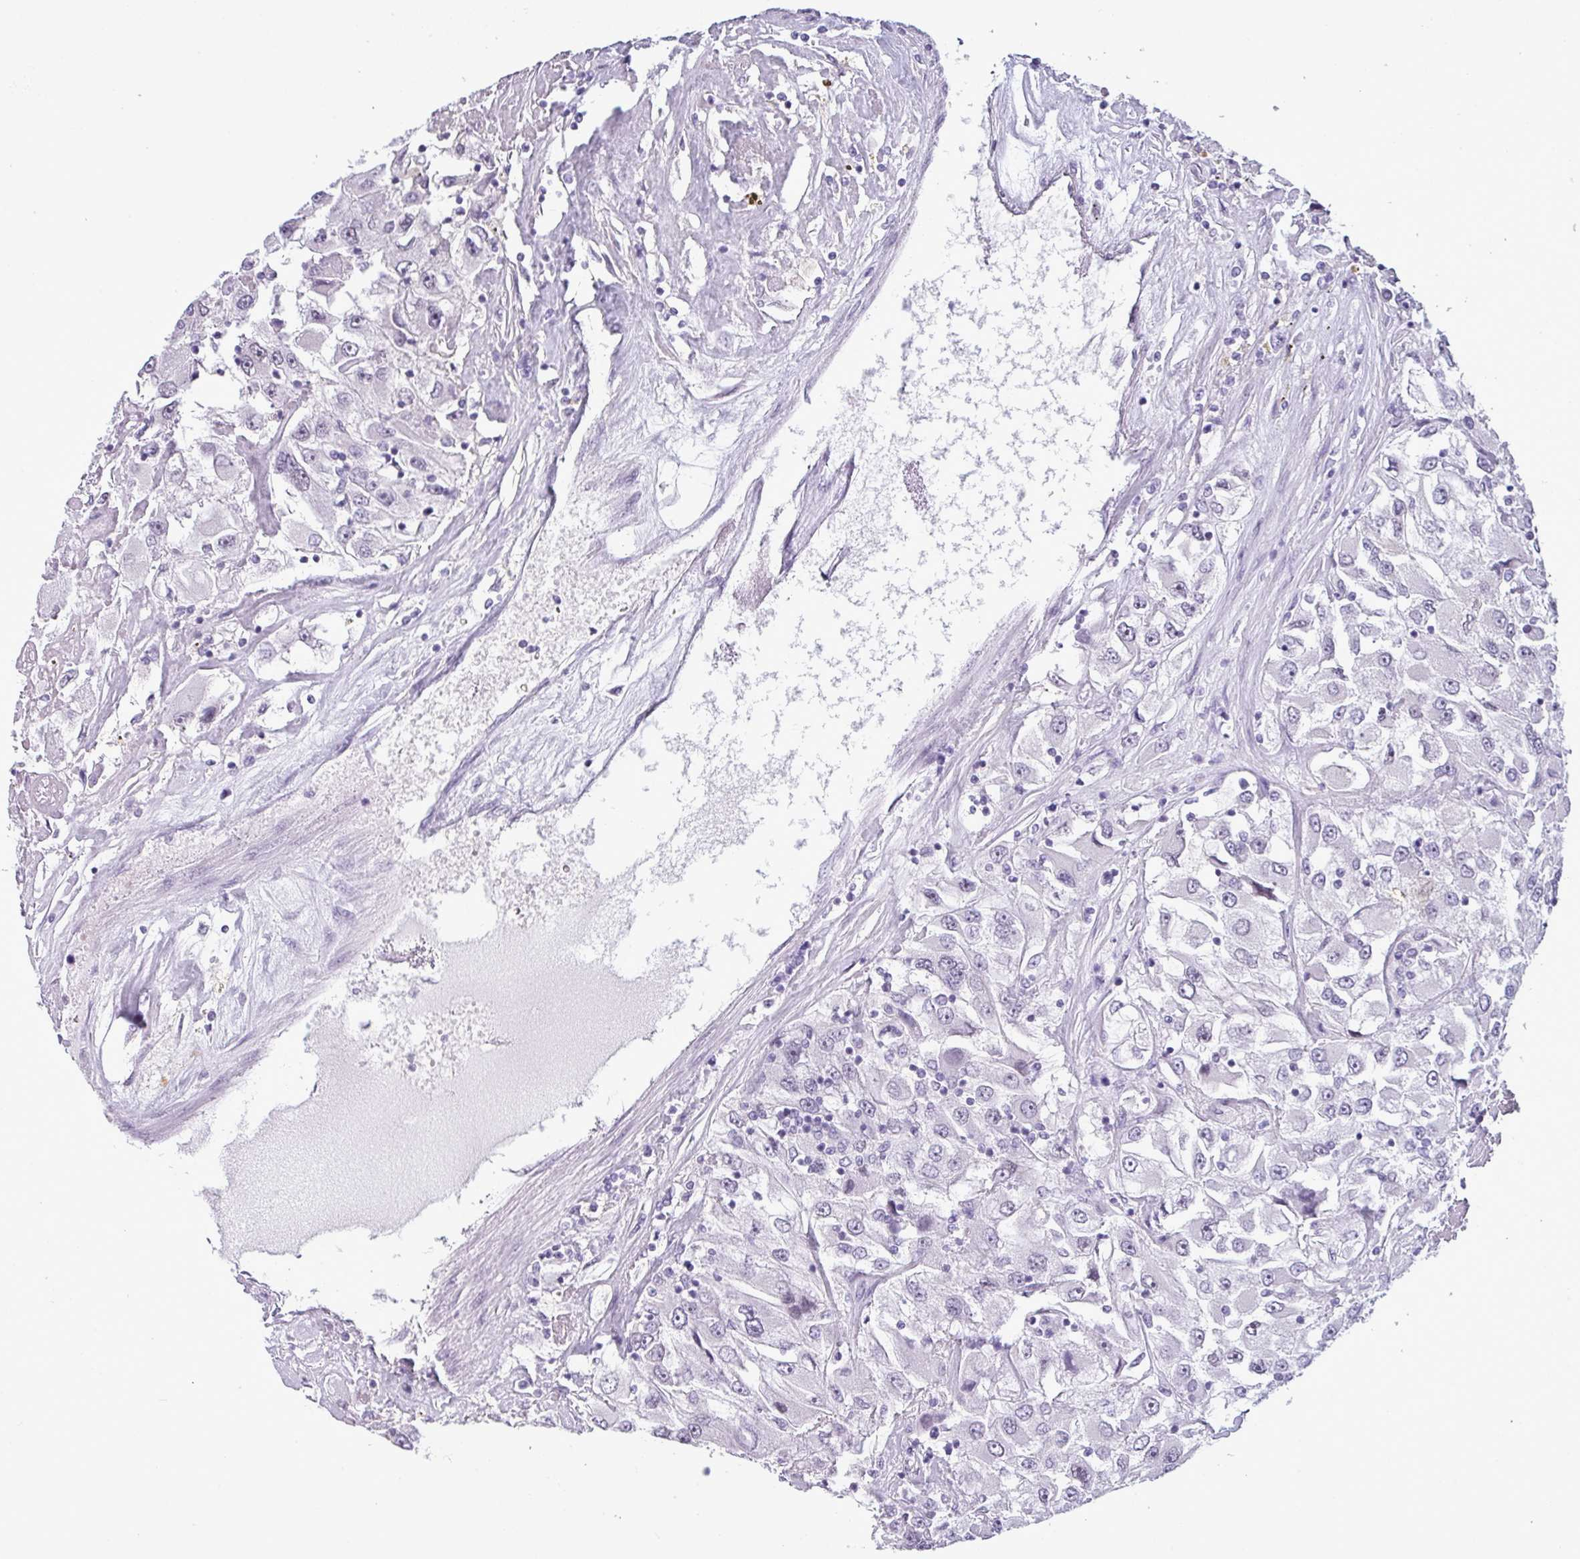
{"staining": {"intensity": "negative", "quantity": "none", "location": "none"}, "tissue": "renal cancer", "cell_type": "Tumor cells", "image_type": "cancer", "snomed": [{"axis": "morphology", "description": "Adenocarcinoma, NOS"}, {"axis": "topography", "description": "Kidney"}], "caption": "This is an IHC micrograph of renal cancer. There is no positivity in tumor cells.", "gene": "SRGAP1", "patient": {"sex": "female", "age": 52}}